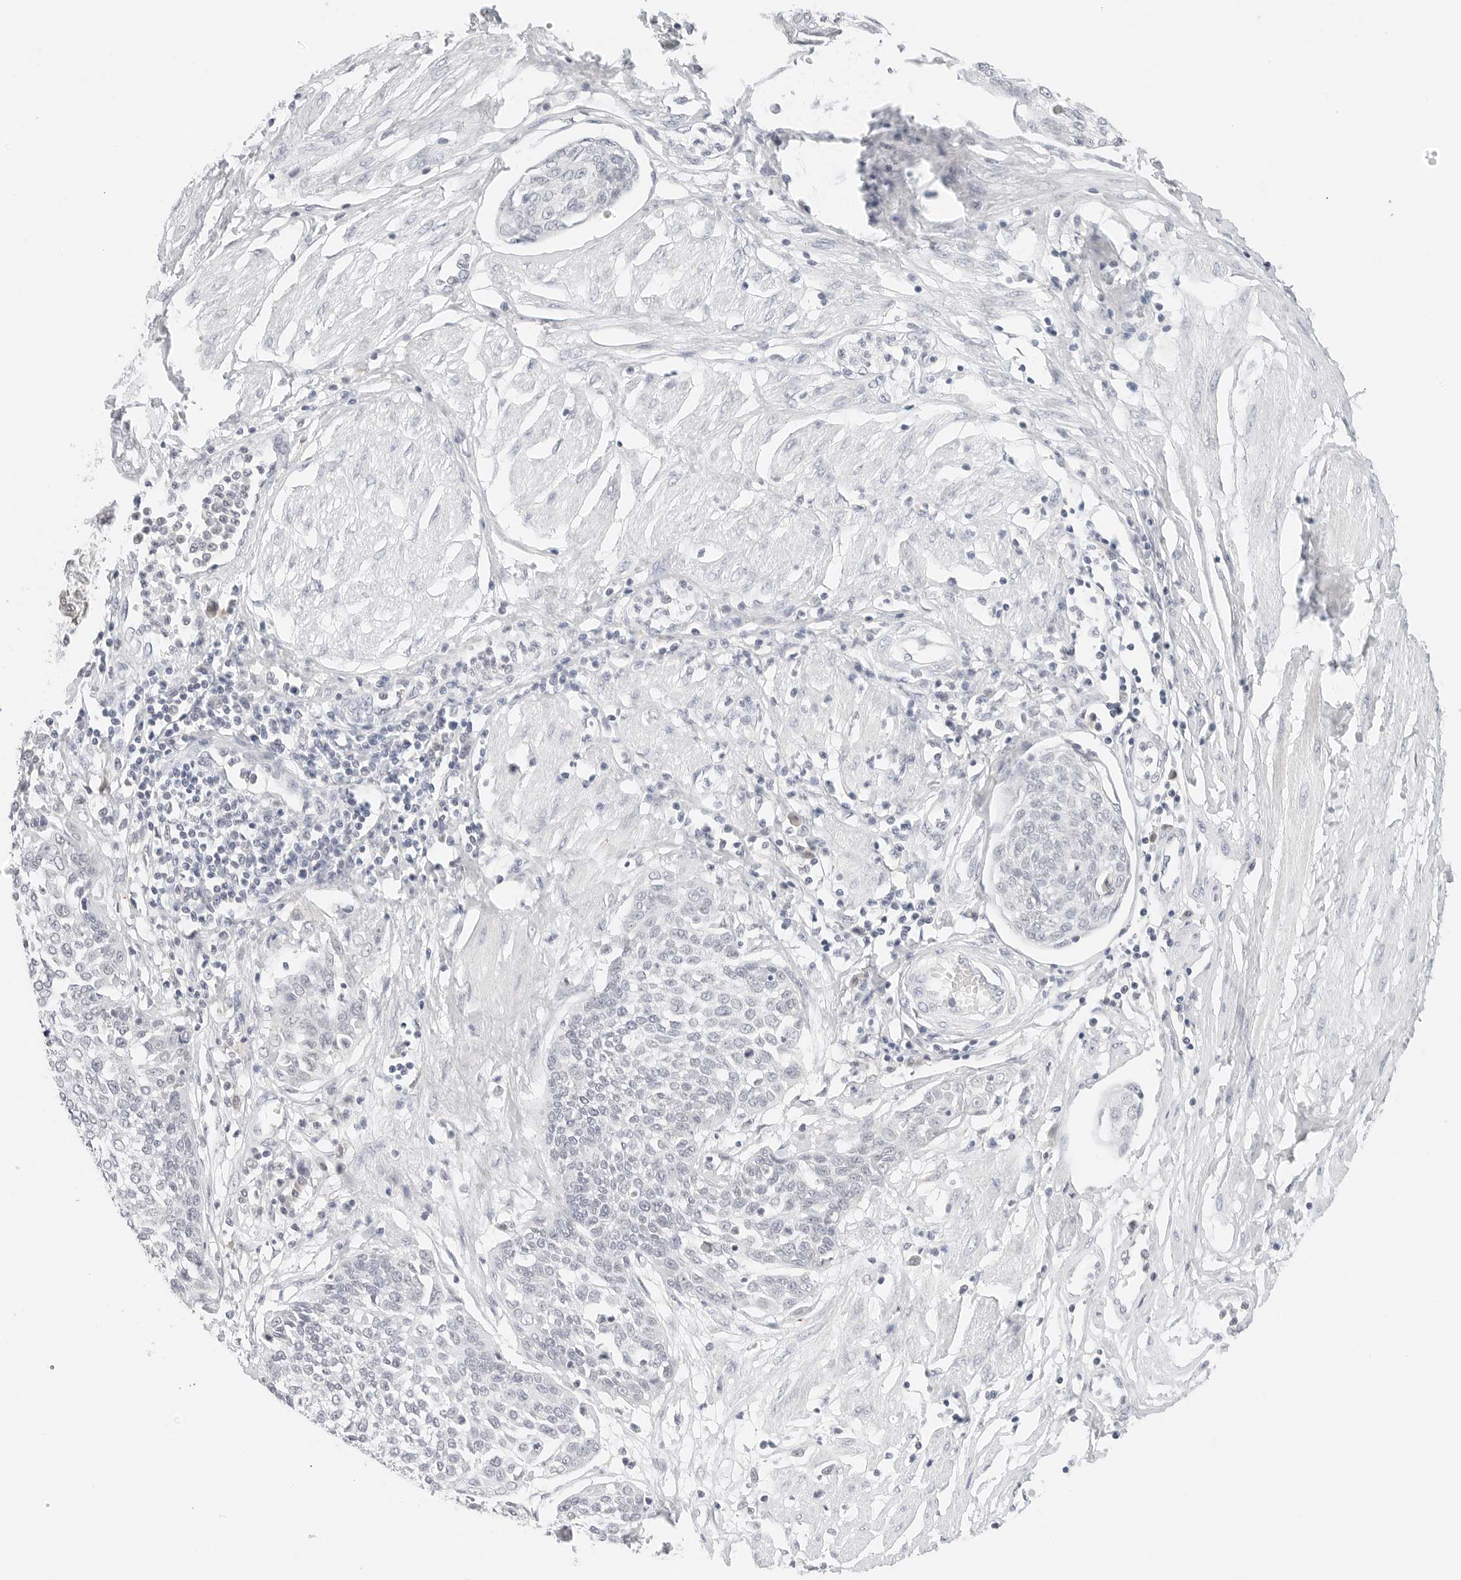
{"staining": {"intensity": "negative", "quantity": "none", "location": "none"}, "tissue": "cervical cancer", "cell_type": "Tumor cells", "image_type": "cancer", "snomed": [{"axis": "morphology", "description": "Squamous cell carcinoma, NOS"}, {"axis": "topography", "description": "Cervix"}], "caption": "The photomicrograph reveals no staining of tumor cells in cervical squamous cell carcinoma. (Brightfield microscopy of DAB (3,3'-diaminobenzidine) IHC at high magnification).", "gene": "NEO1", "patient": {"sex": "female", "age": 34}}